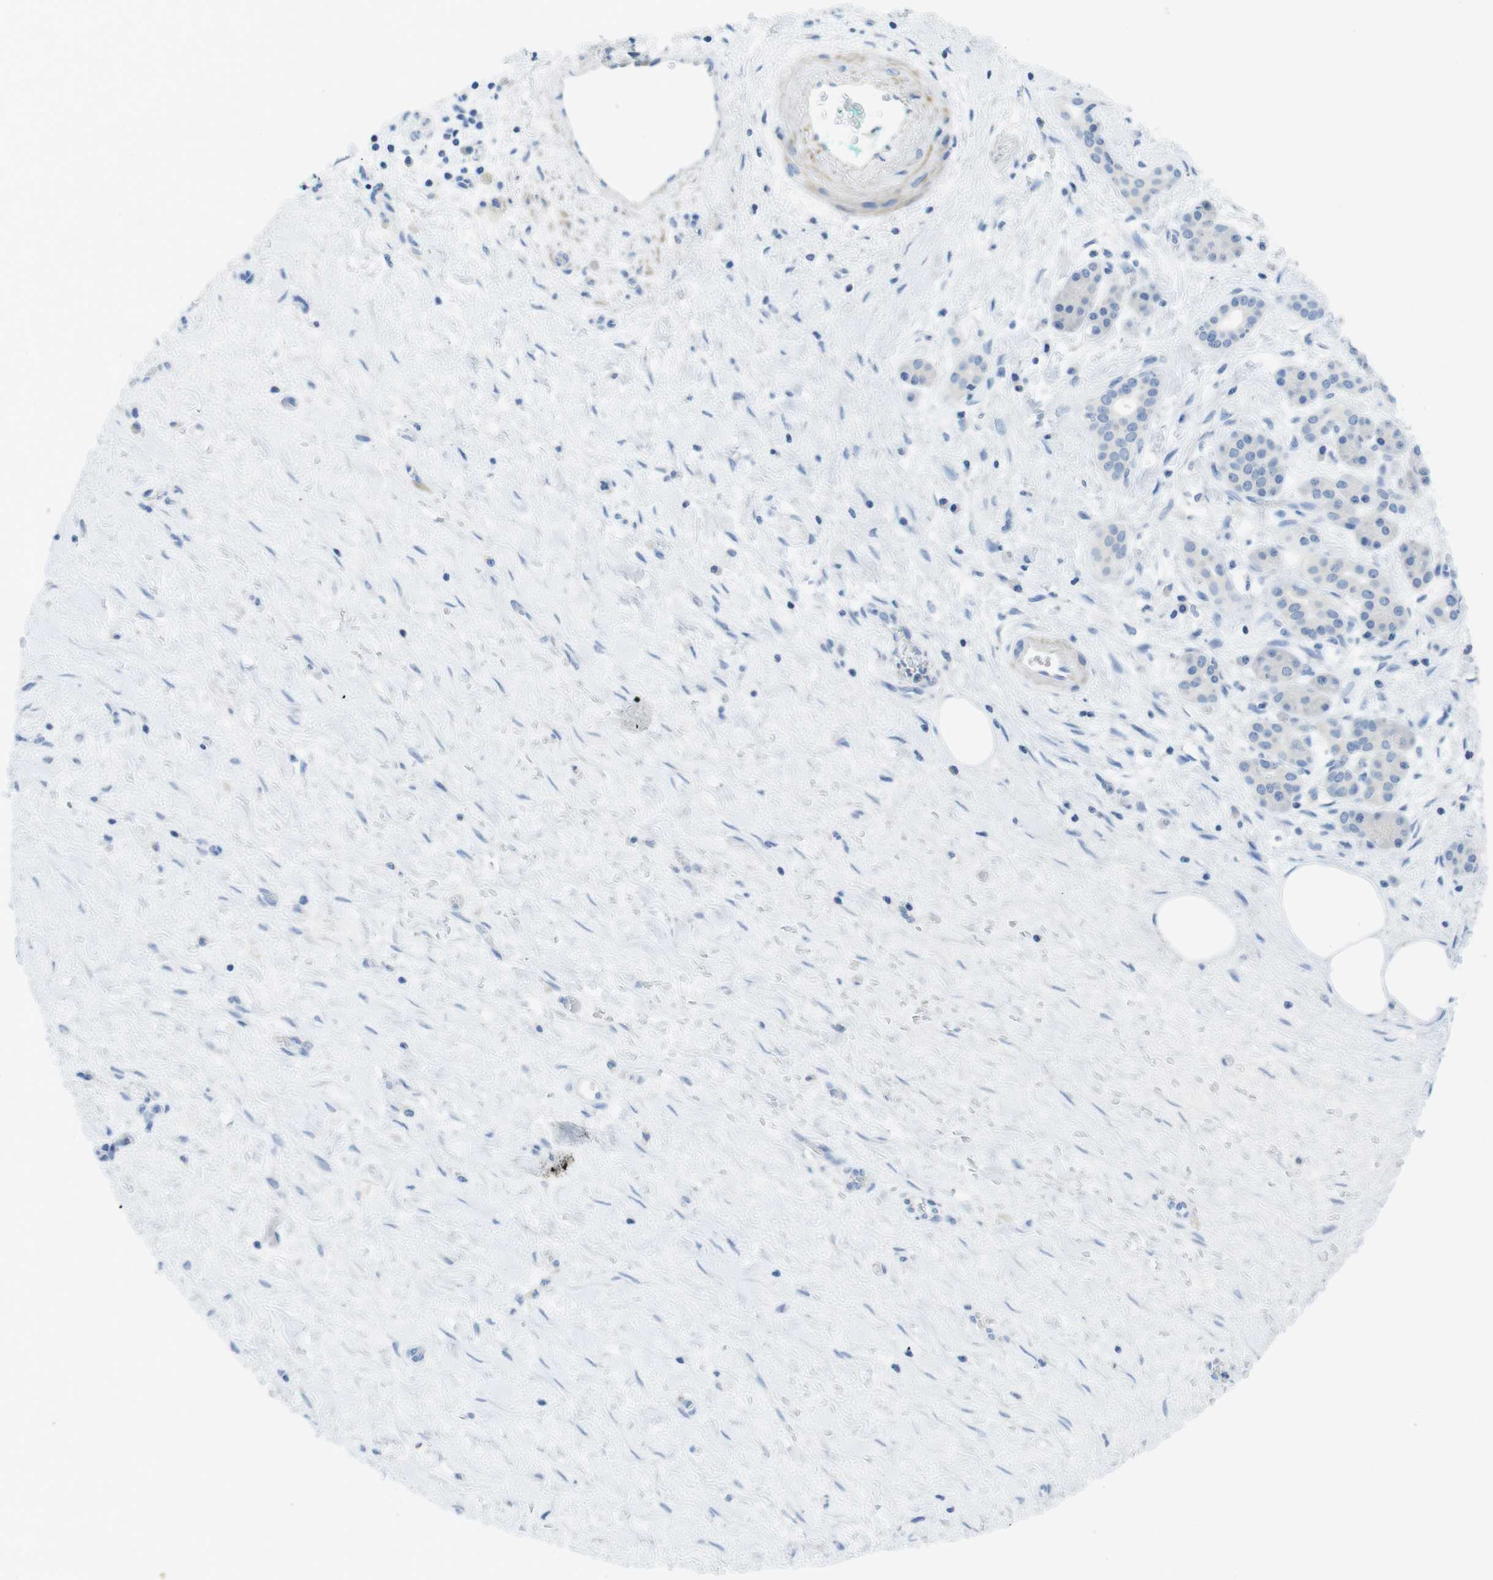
{"staining": {"intensity": "negative", "quantity": "none", "location": "none"}, "tissue": "pancreatic cancer", "cell_type": "Tumor cells", "image_type": "cancer", "snomed": [{"axis": "morphology", "description": "Adenocarcinoma, NOS"}, {"axis": "topography", "description": "Pancreas"}], "caption": "Human pancreatic cancer (adenocarcinoma) stained for a protein using immunohistochemistry demonstrates no expression in tumor cells.", "gene": "ASIC5", "patient": {"sex": "female", "age": 70}}